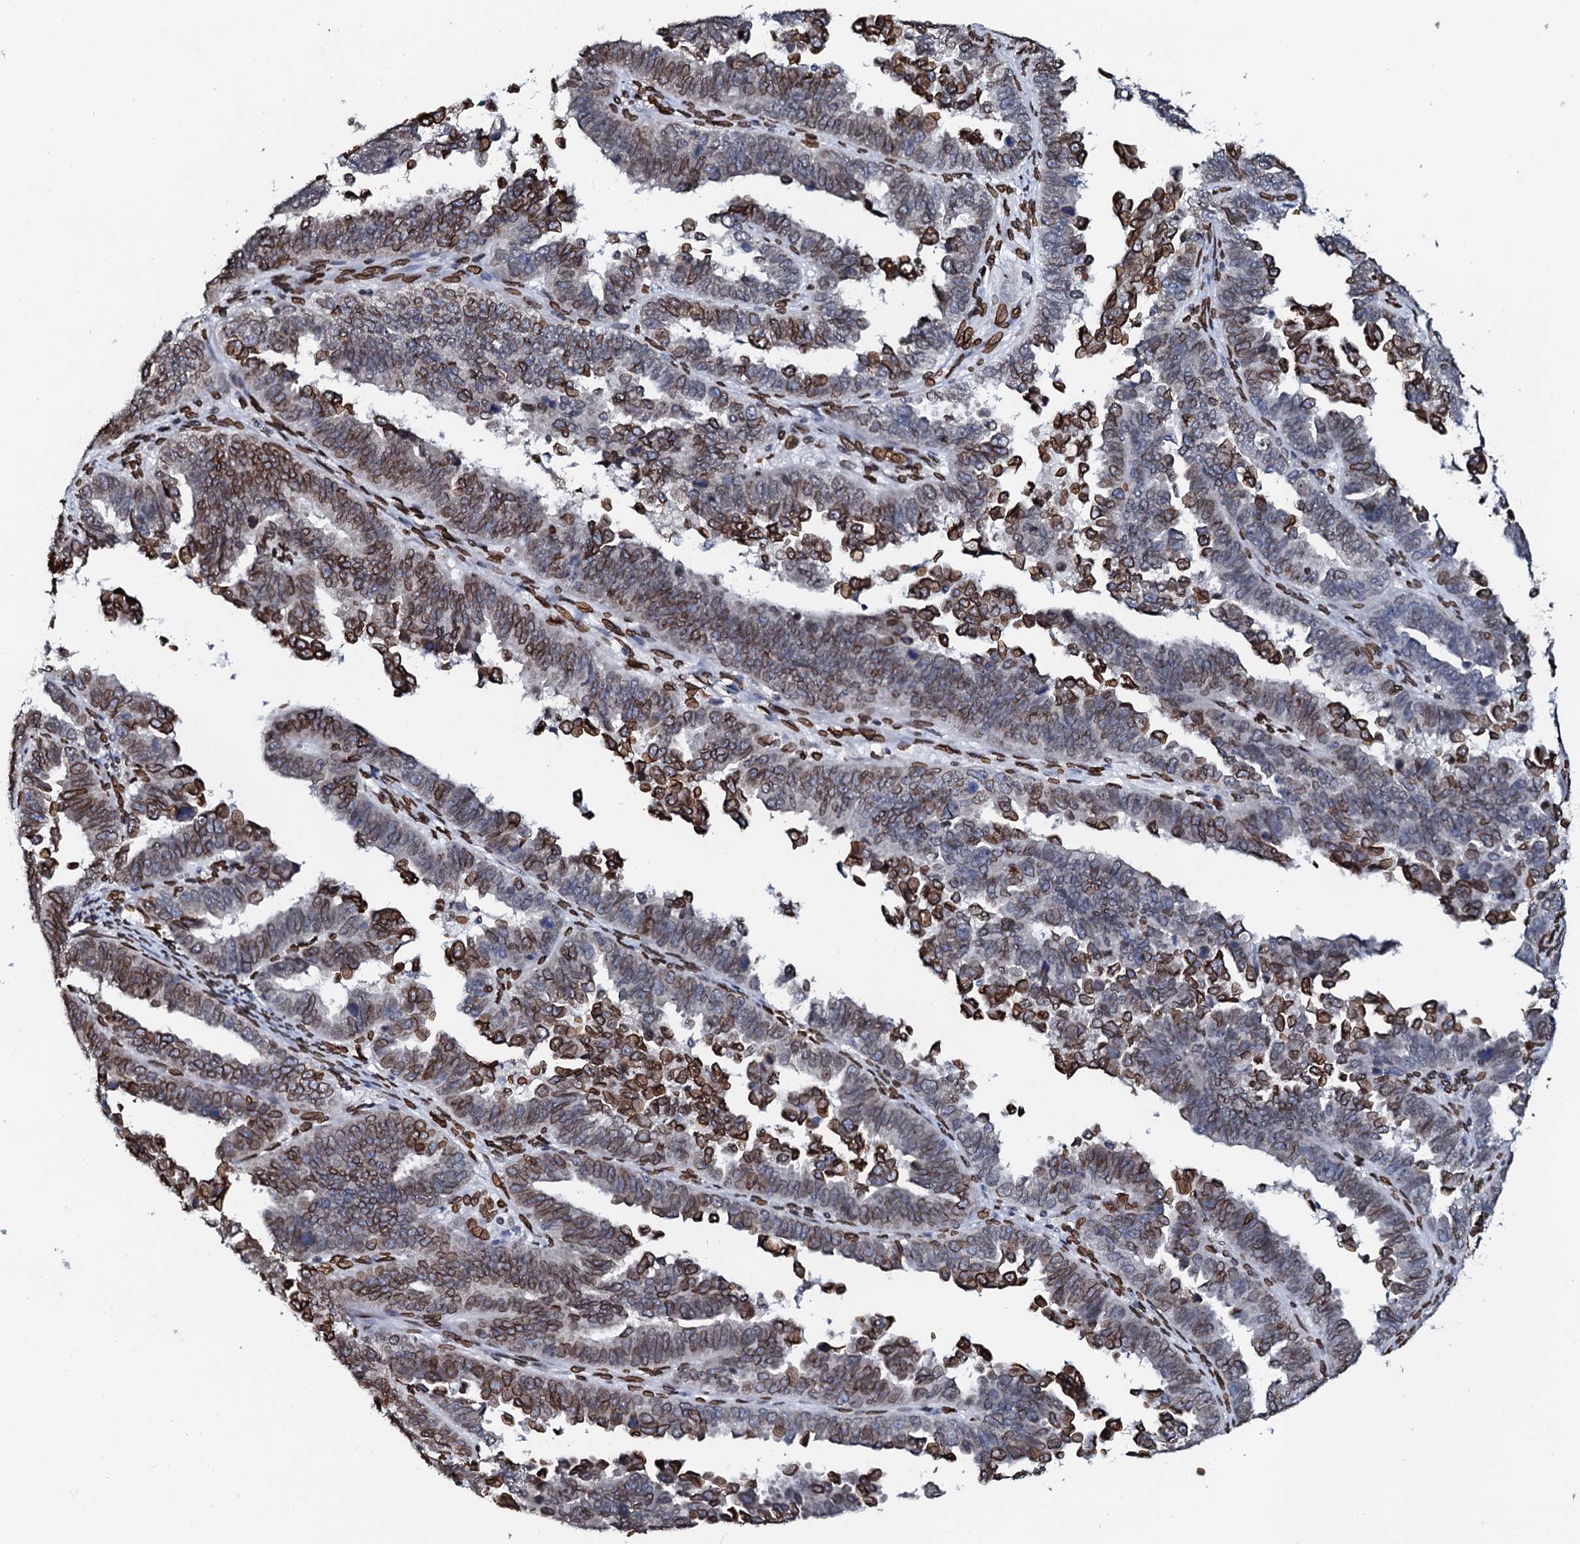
{"staining": {"intensity": "strong", "quantity": ">75%", "location": "cytoplasmic/membranous,nuclear"}, "tissue": "endometrial cancer", "cell_type": "Tumor cells", "image_type": "cancer", "snomed": [{"axis": "morphology", "description": "Adenocarcinoma, NOS"}, {"axis": "topography", "description": "Endometrium"}], "caption": "Protein positivity by immunohistochemistry (IHC) displays strong cytoplasmic/membranous and nuclear expression in approximately >75% of tumor cells in endometrial cancer (adenocarcinoma).", "gene": "KATNAL2", "patient": {"sex": "female", "age": 75}}